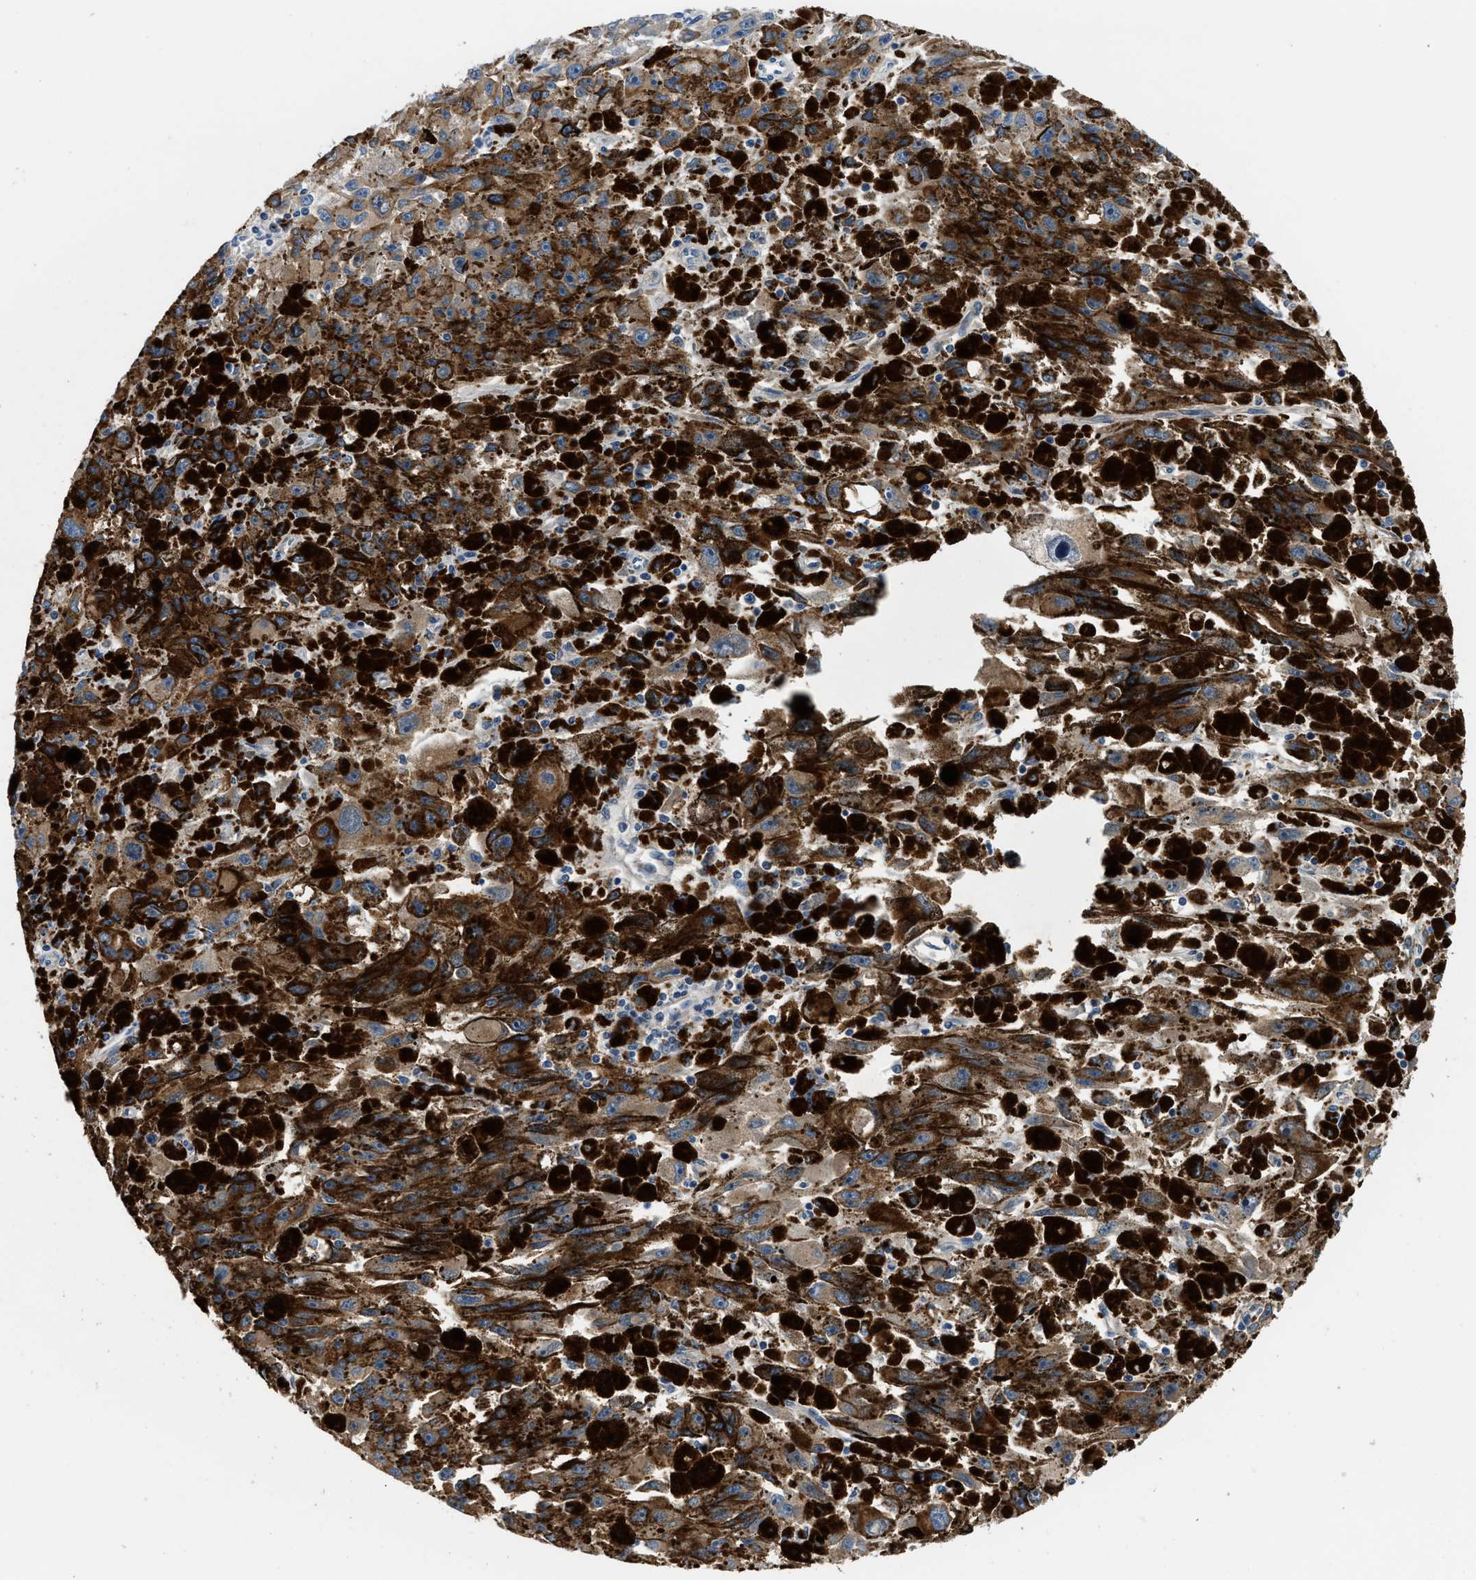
{"staining": {"intensity": "weak", "quantity": ">75%", "location": "cytoplasmic/membranous"}, "tissue": "melanoma", "cell_type": "Tumor cells", "image_type": "cancer", "snomed": [{"axis": "morphology", "description": "Malignant melanoma, NOS"}, {"axis": "topography", "description": "Skin"}], "caption": "Immunohistochemical staining of human melanoma displays low levels of weak cytoplasmic/membranous positivity in approximately >75% of tumor cells. The staining was performed using DAB to visualize the protein expression in brown, while the nuclei were stained in blue with hematoxylin (Magnification: 20x).", "gene": "ADGRE3", "patient": {"sex": "female", "age": 104}}